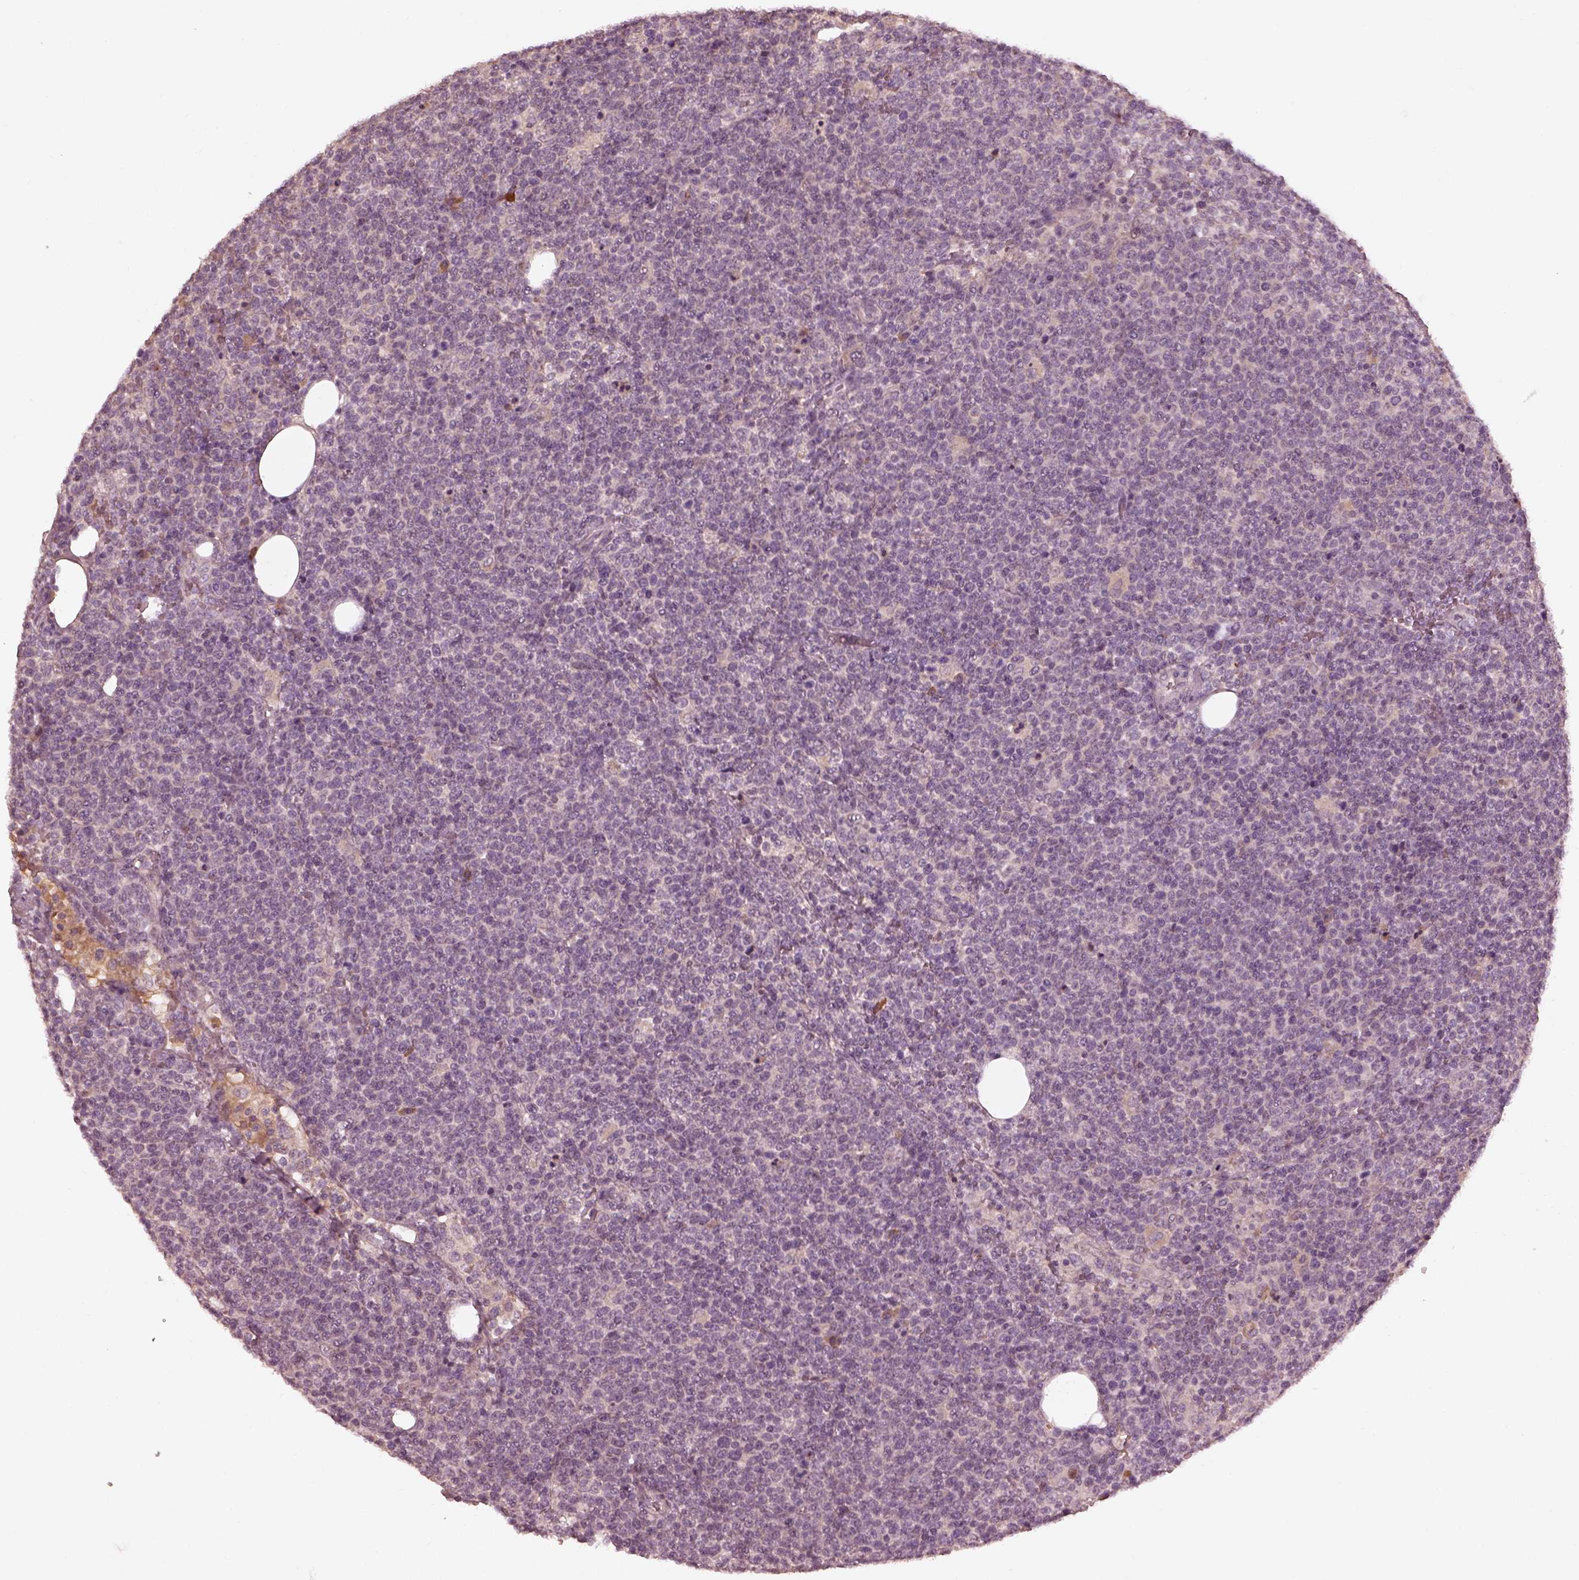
{"staining": {"intensity": "moderate", "quantity": "<25%", "location": "cytoplasmic/membranous"}, "tissue": "lymphoma", "cell_type": "Tumor cells", "image_type": "cancer", "snomed": [{"axis": "morphology", "description": "Malignant lymphoma, non-Hodgkin's type, High grade"}, {"axis": "topography", "description": "Lymph node"}], "caption": "Tumor cells display low levels of moderate cytoplasmic/membranous positivity in about <25% of cells in high-grade malignant lymphoma, non-Hodgkin's type.", "gene": "CALR3", "patient": {"sex": "male", "age": 61}}